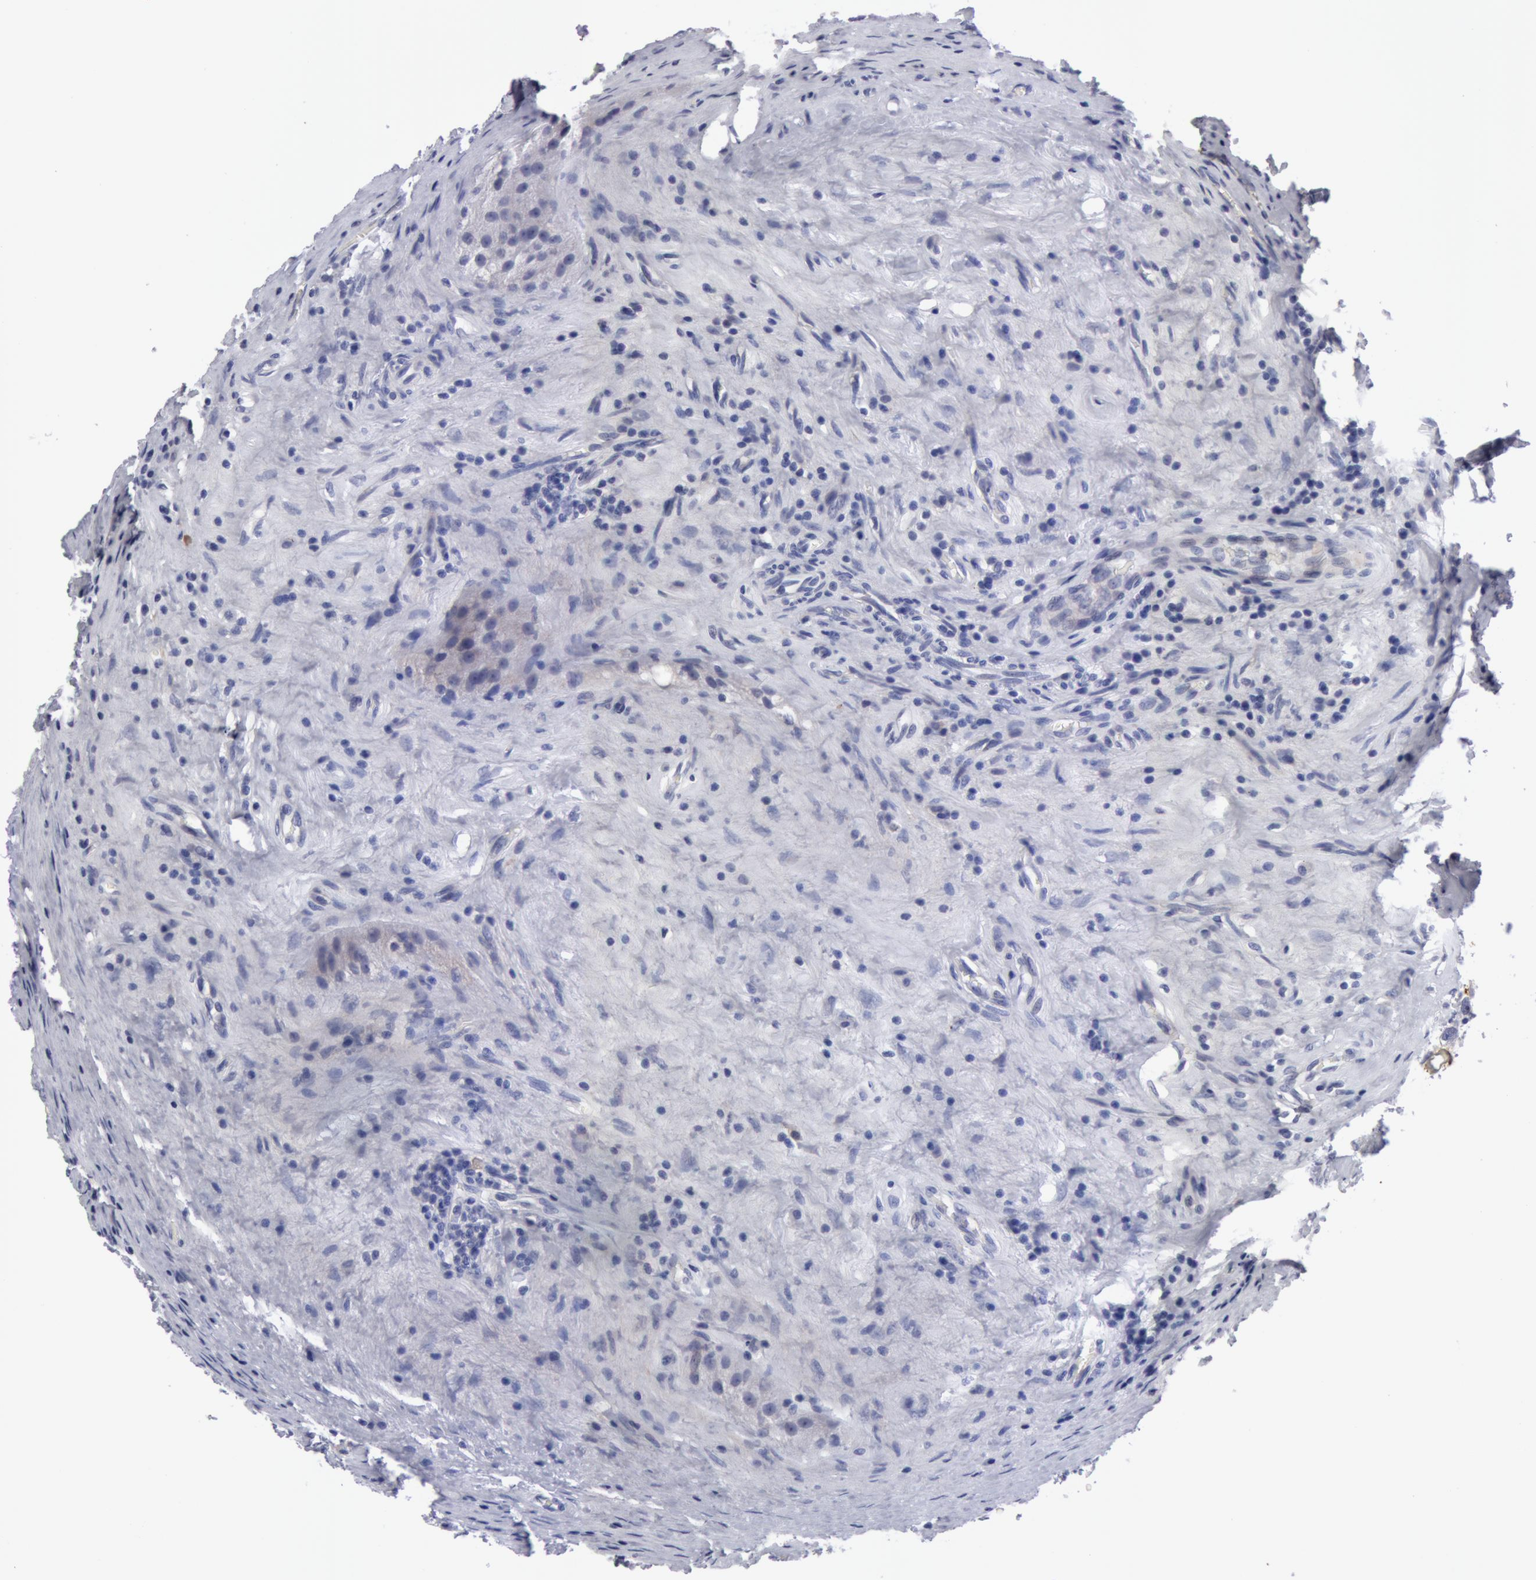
{"staining": {"intensity": "negative", "quantity": "none", "location": "none"}, "tissue": "testis cancer", "cell_type": "Tumor cells", "image_type": "cancer", "snomed": [{"axis": "morphology", "description": "Seminoma, NOS"}, {"axis": "topography", "description": "Testis"}], "caption": "Micrograph shows no protein expression in tumor cells of testis cancer tissue.", "gene": "NLGN4X", "patient": {"sex": "male", "age": 34}}